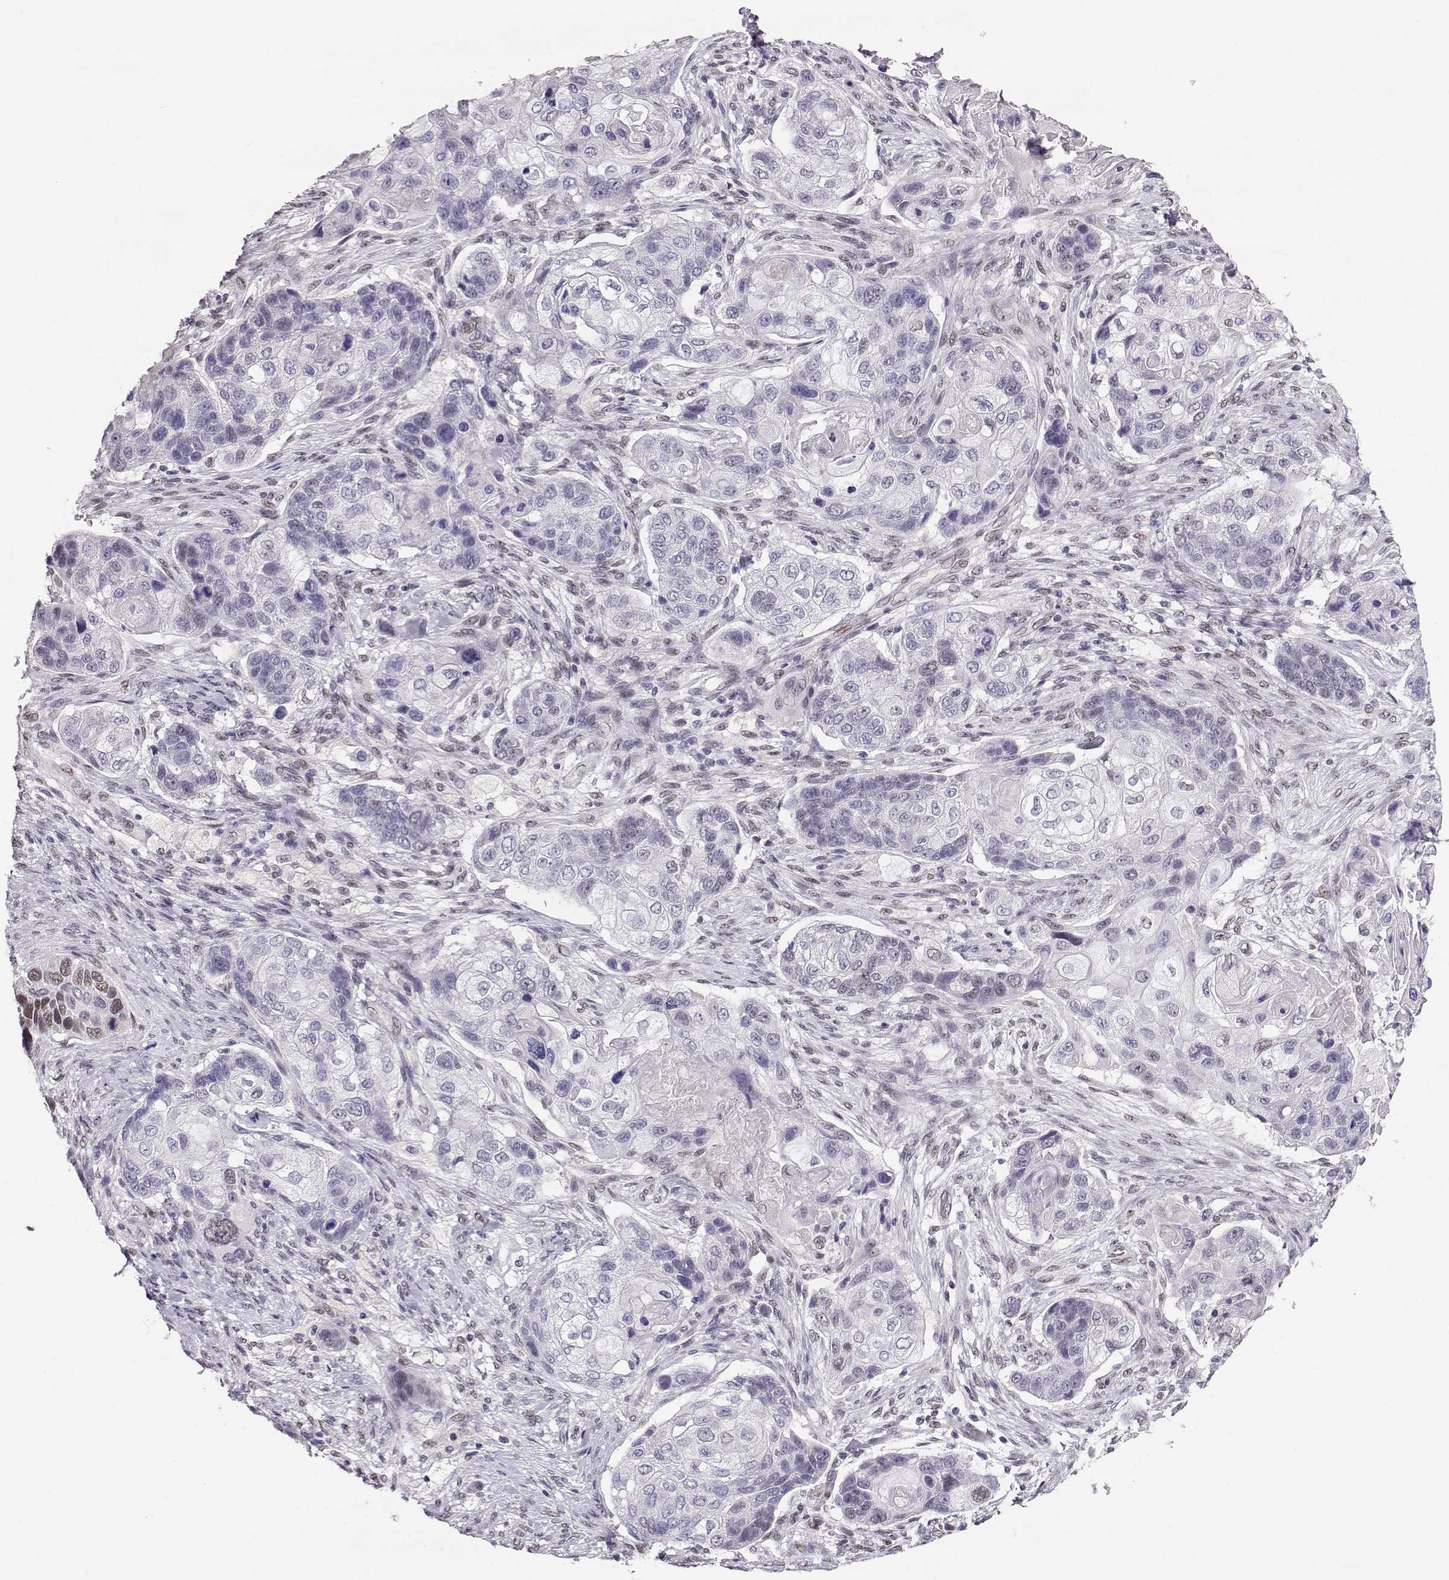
{"staining": {"intensity": "negative", "quantity": "none", "location": "none"}, "tissue": "lung cancer", "cell_type": "Tumor cells", "image_type": "cancer", "snomed": [{"axis": "morphology", "description": "Squamous cell carcinoma, NOS"}, {"axis": "topography", "description": "Lung"}], "caption": "High magnification brightfield microscopy of lung squamous cell carcinoma stained with DAB (brown) and counterstained with hematoxylin (blue): tumor cells show no significant positivity.", "gene": "POLI", "patient": {"sex": "male", "age": 69}}